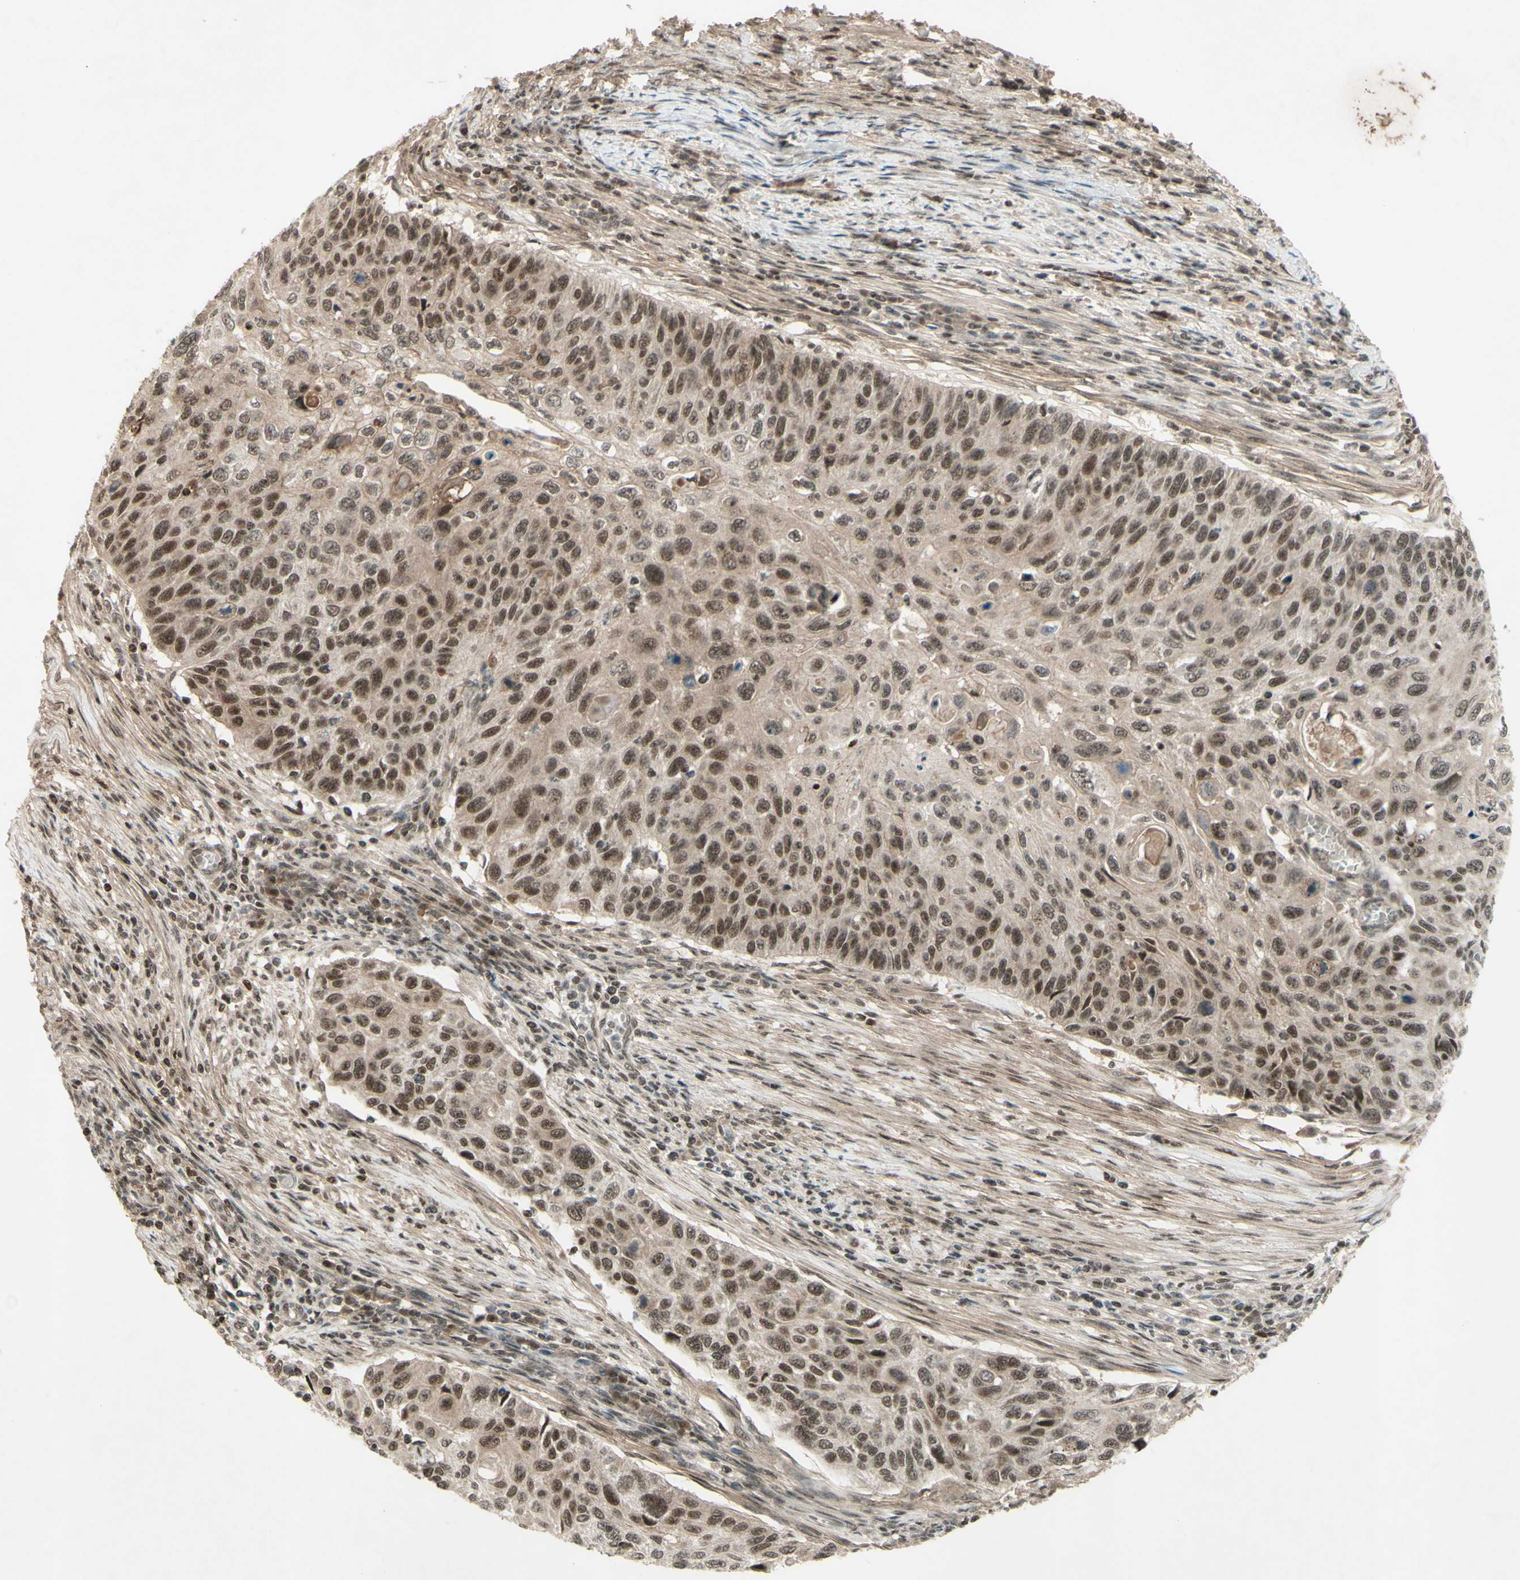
{"staining": {"intensity": "moderate", "quantity": ">75%", "location": "cytoplasmic/membranous,nuclear"}, "tissue": "cervical cancer", "cell_type": "Tumor cells", "image_type": "cancer", "snomed": [{"axis": "morphology", "description": "Squamous cell carcinoma, NOS"}, {"axis": "topography", "description": "Cervix"}], "caption": "A medium amount of moderate cytoplasmic/membranous and nuclear staining is identified in about >75% of tumor cells in squamous cell carcinoma (cervical) tissue.", "gene": "SNW1", "patient": {"sex": "female", "age": 70}}